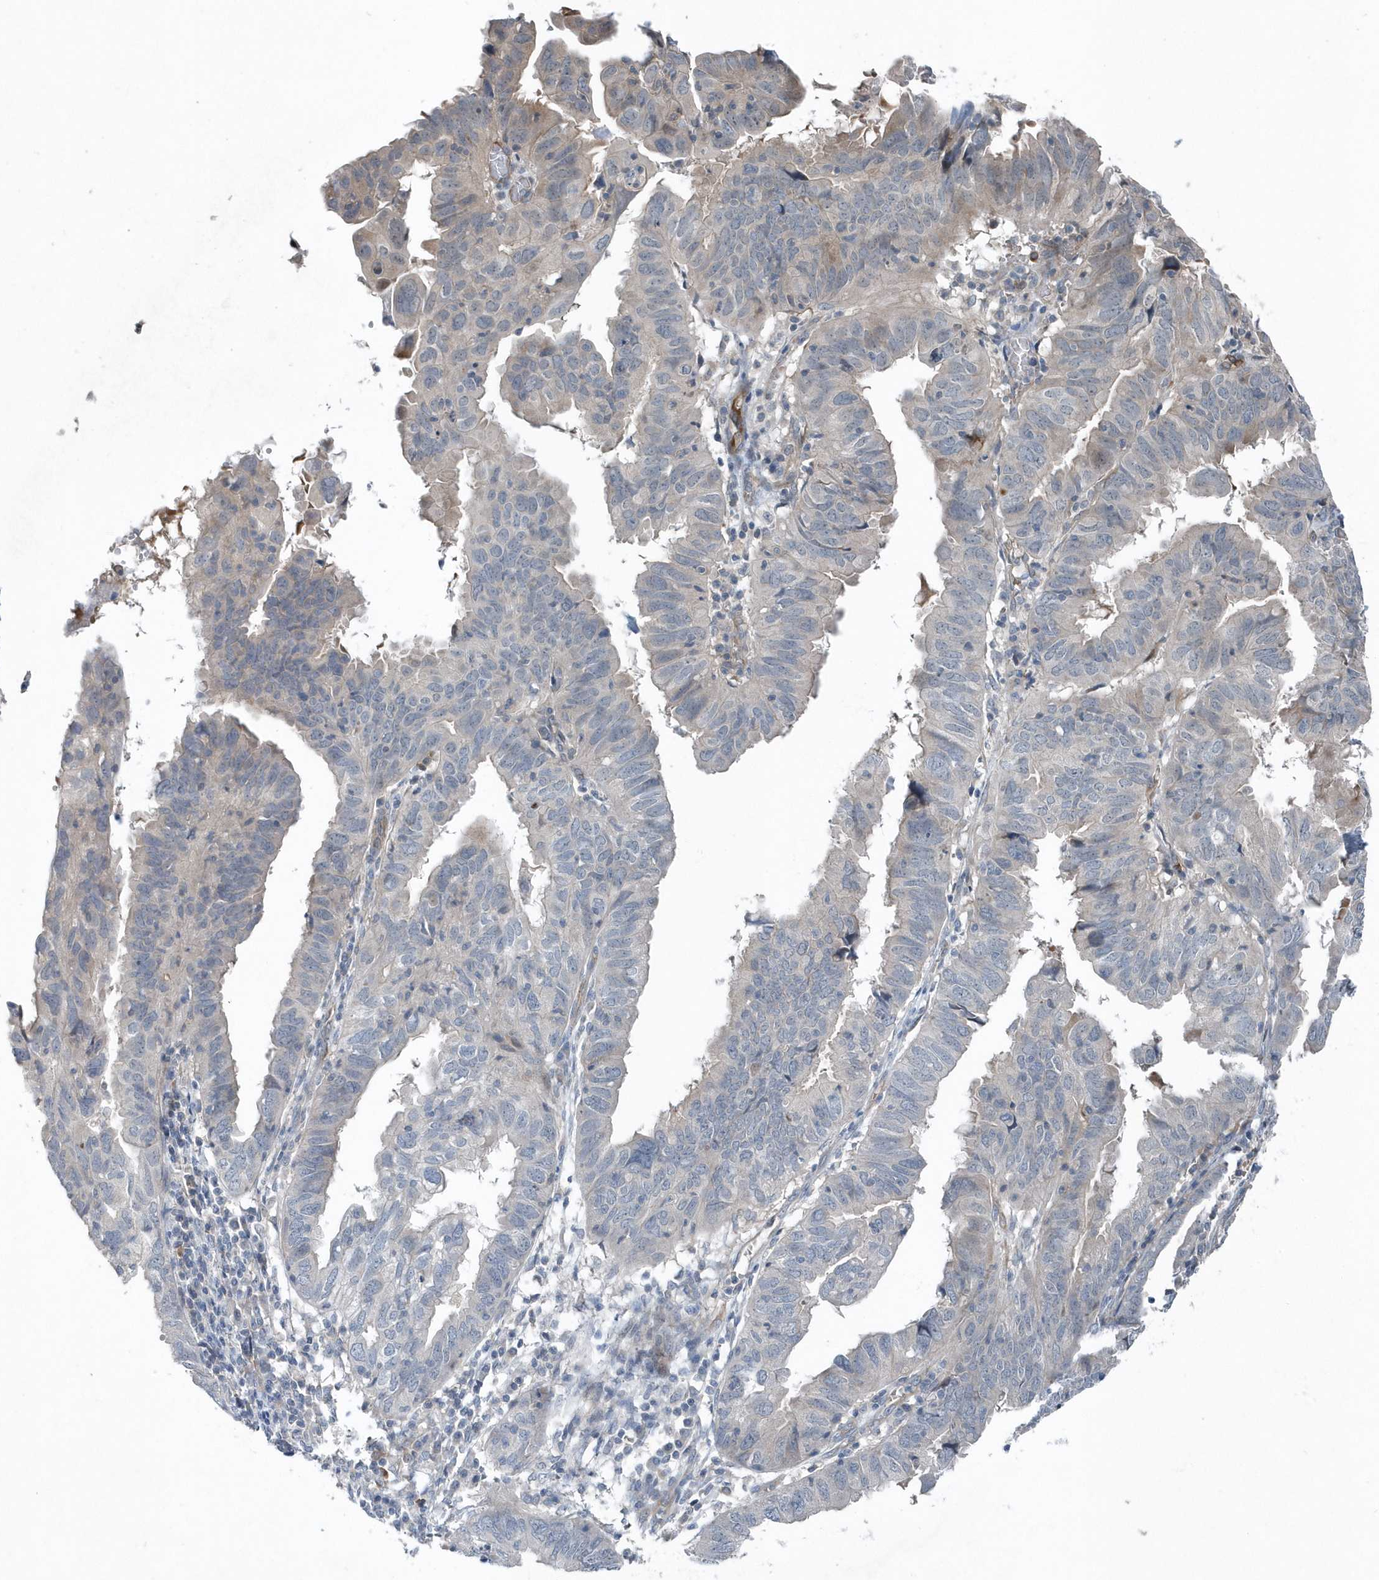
{"staining": {"intensity": "negative", "quantity": "none", "location": "none"}, "tissue": "endometrial cancer", "cell_type": "Tumor cells", "image_type": "cancer", "snomed": [{"axis": "morphology", "description": "Adenocarcinoma, NOS"}, {"axis": "topography", "description": "Uterus"}], "caption": "The photomicrograph shows no significant staining in tumor cells of adenocarcinoma (endometrial).", "gene": "MCC", "patient": {"sex": "female", "age": 77}}